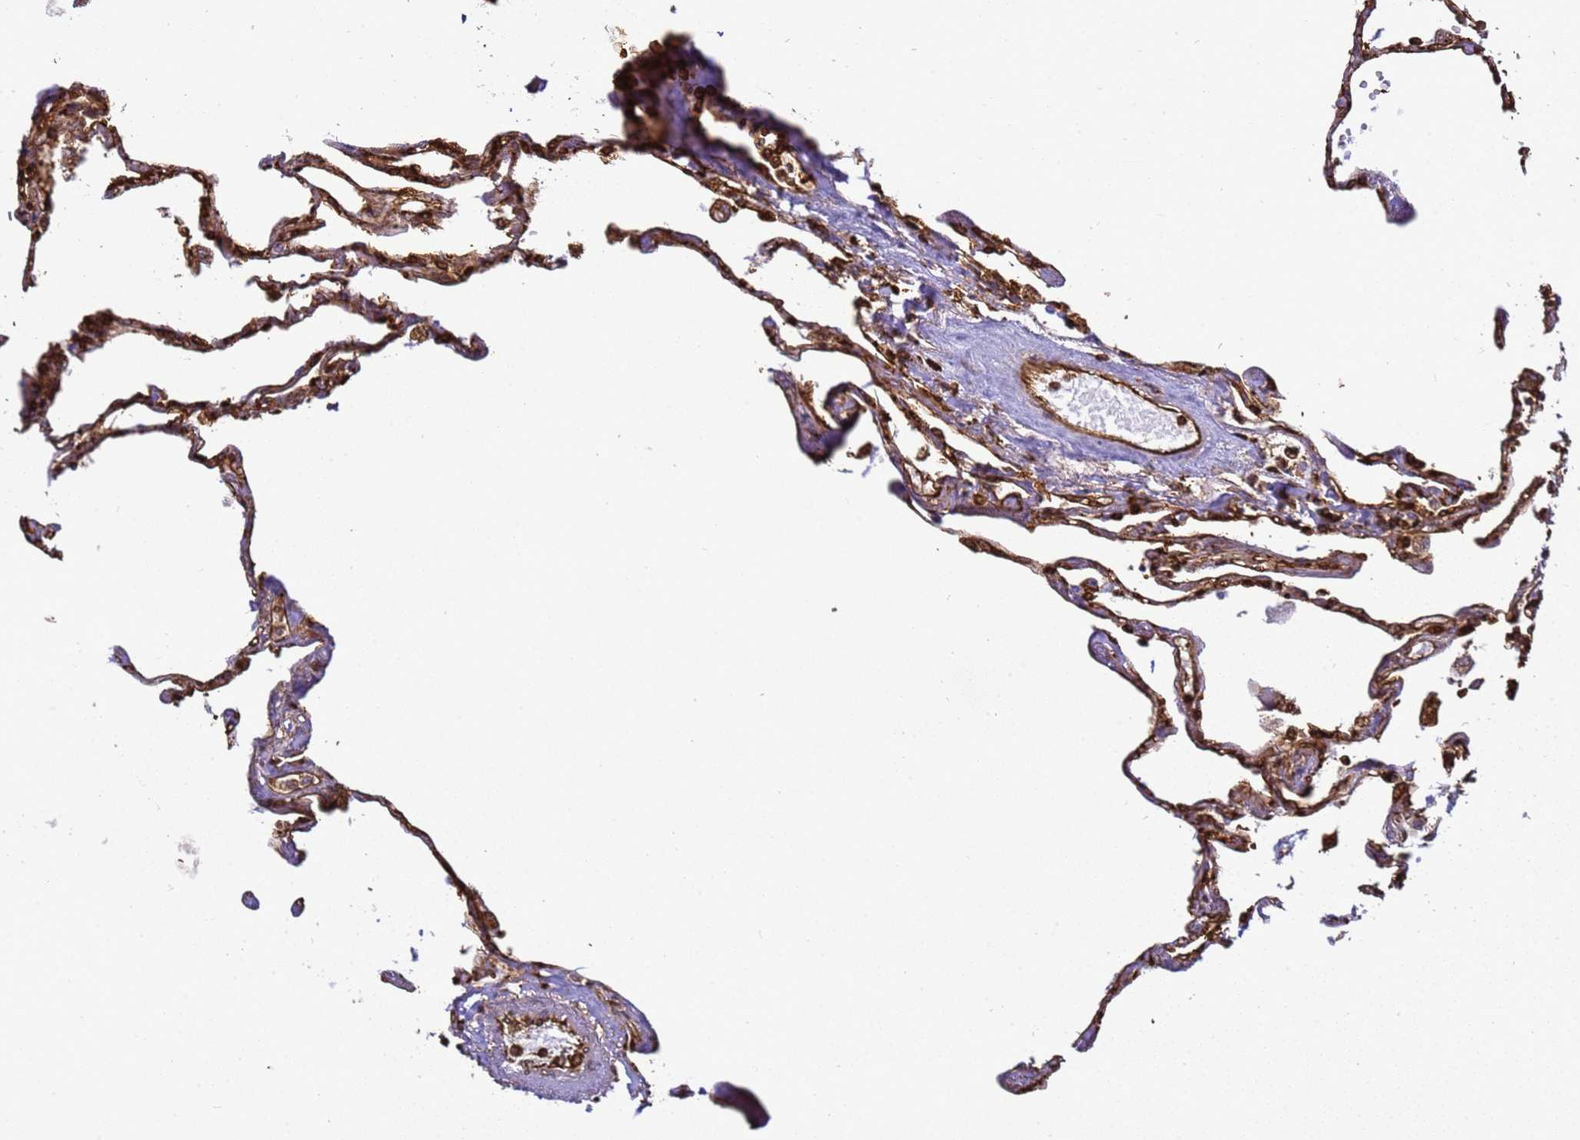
{"staining": {"intensity": "moderate", "quantity": ">75%", "location": "cytoplasmic/membranous"}, "tissue": "lung", "cell_type": "Alveolar cells", "image_type": "normal", "snomed": [{"axis": "morphology", "description": "Normal tissue, NOS"}, {"axis": "topography", "description": "Lung"}], "caption": "Moderate cytoplasmic/membranous staining is appreciated in approximately >75% of alveolar cells in normal lung.", "gene": "ZBTB8OS", "patient": {"sex": "female", "age": 67}}